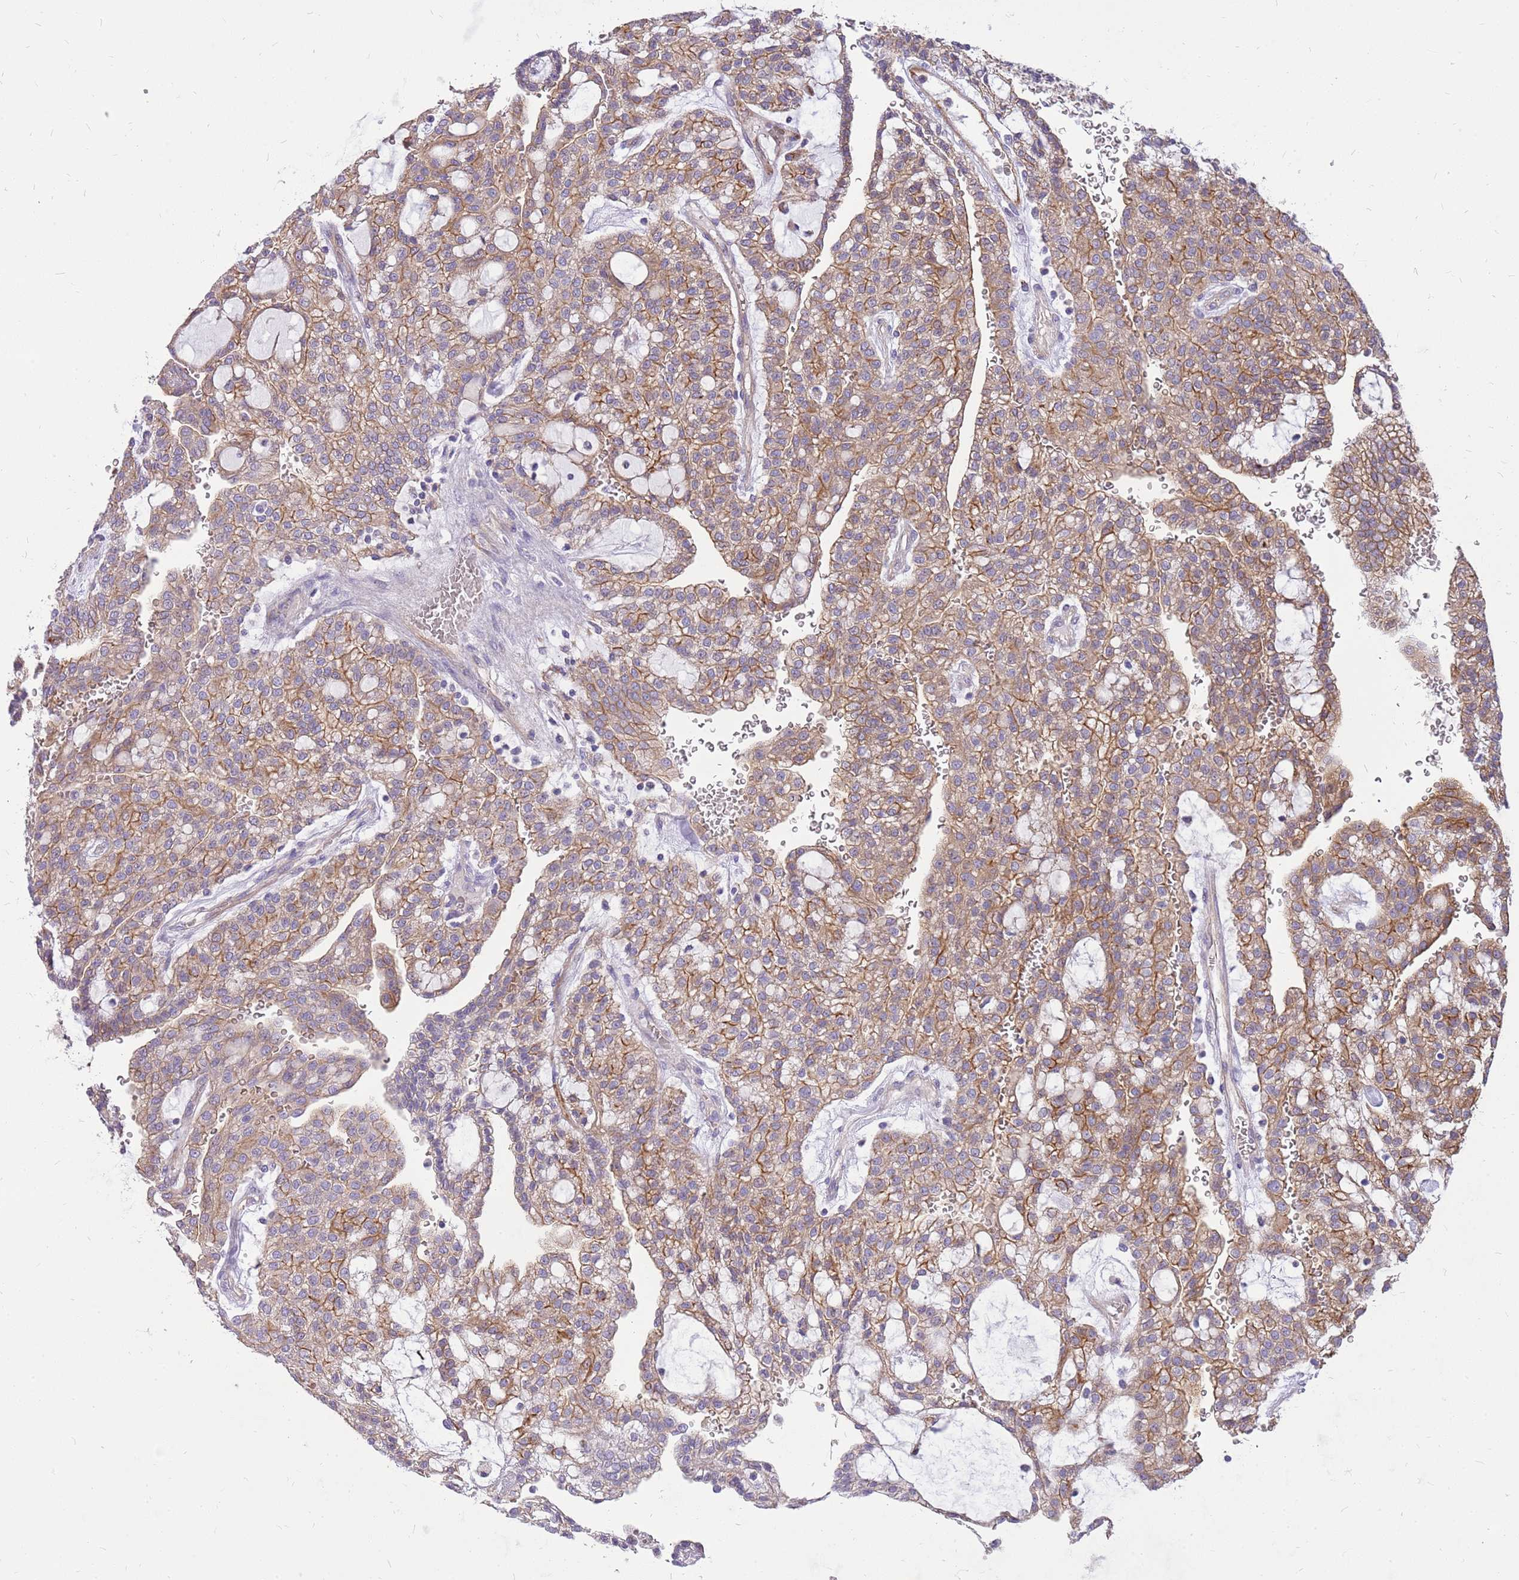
{"staining": {"intensity": "moderate", "quantity": "25%-75%", "location": "cytoplasmic/membranous"}, "tissue": "renal cancer", "cell_type": "Tumor cells", "image_type": "cancer", "snomed": [{"axis": "morphology", "description": "Adenocarcinoma, NOS"}, {"axis": "topography", "description": "Kidney"}], "caption": "The image reveals a brown stain indicating the presence of a protein in the cytoplasmic/membranous of tumor cells in renal cancer (adenocarcinoma). (IHC, brightfield microscopy, high magnification).", "gene": "WDR90", "patient": {"sex": "male", "age": 63}}